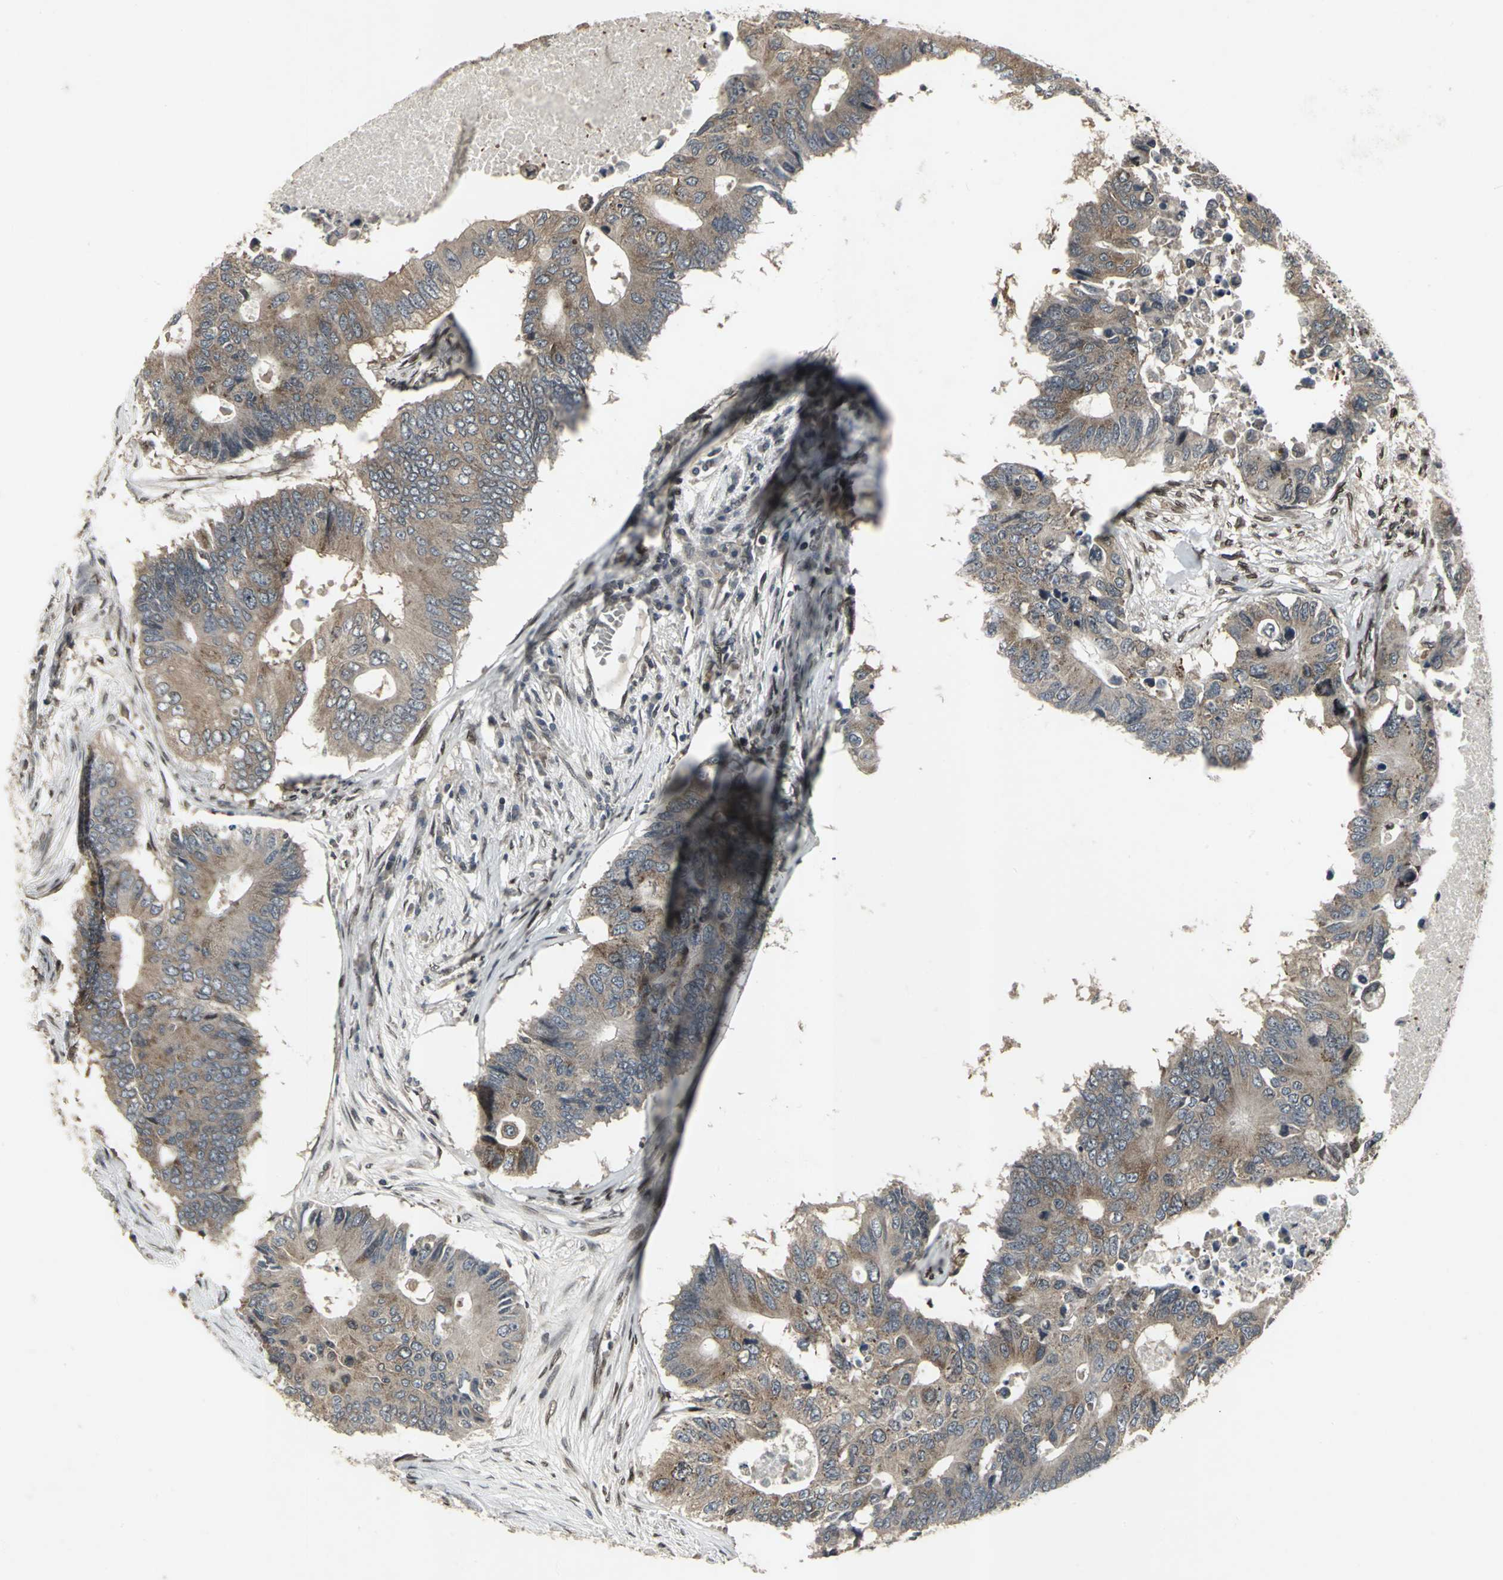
{"staining": {"intensity": "moderate", "quantity": ">75%", "location": "cytoplasmic/membranous"}, "tissue": "colorectal cancer", "cell_type": "Tumor cells", "image_type": "cancer", "snomed": [{"axis": "morphology", "description": "Adenocarcinoma, NOS"}, {"axis": "topography", "description": "Colon"}], "caption": "This histopathology image displays adenocarcinoma (colorectal) stained with IHC to label a protein in brown. The cytoplasmic/membranous of tumor cells show moderate positivity for the protein. Nuclei are counter-stained blue.", "gene": "SH2B3", "patient": {"sex": "male", "age": 71}}